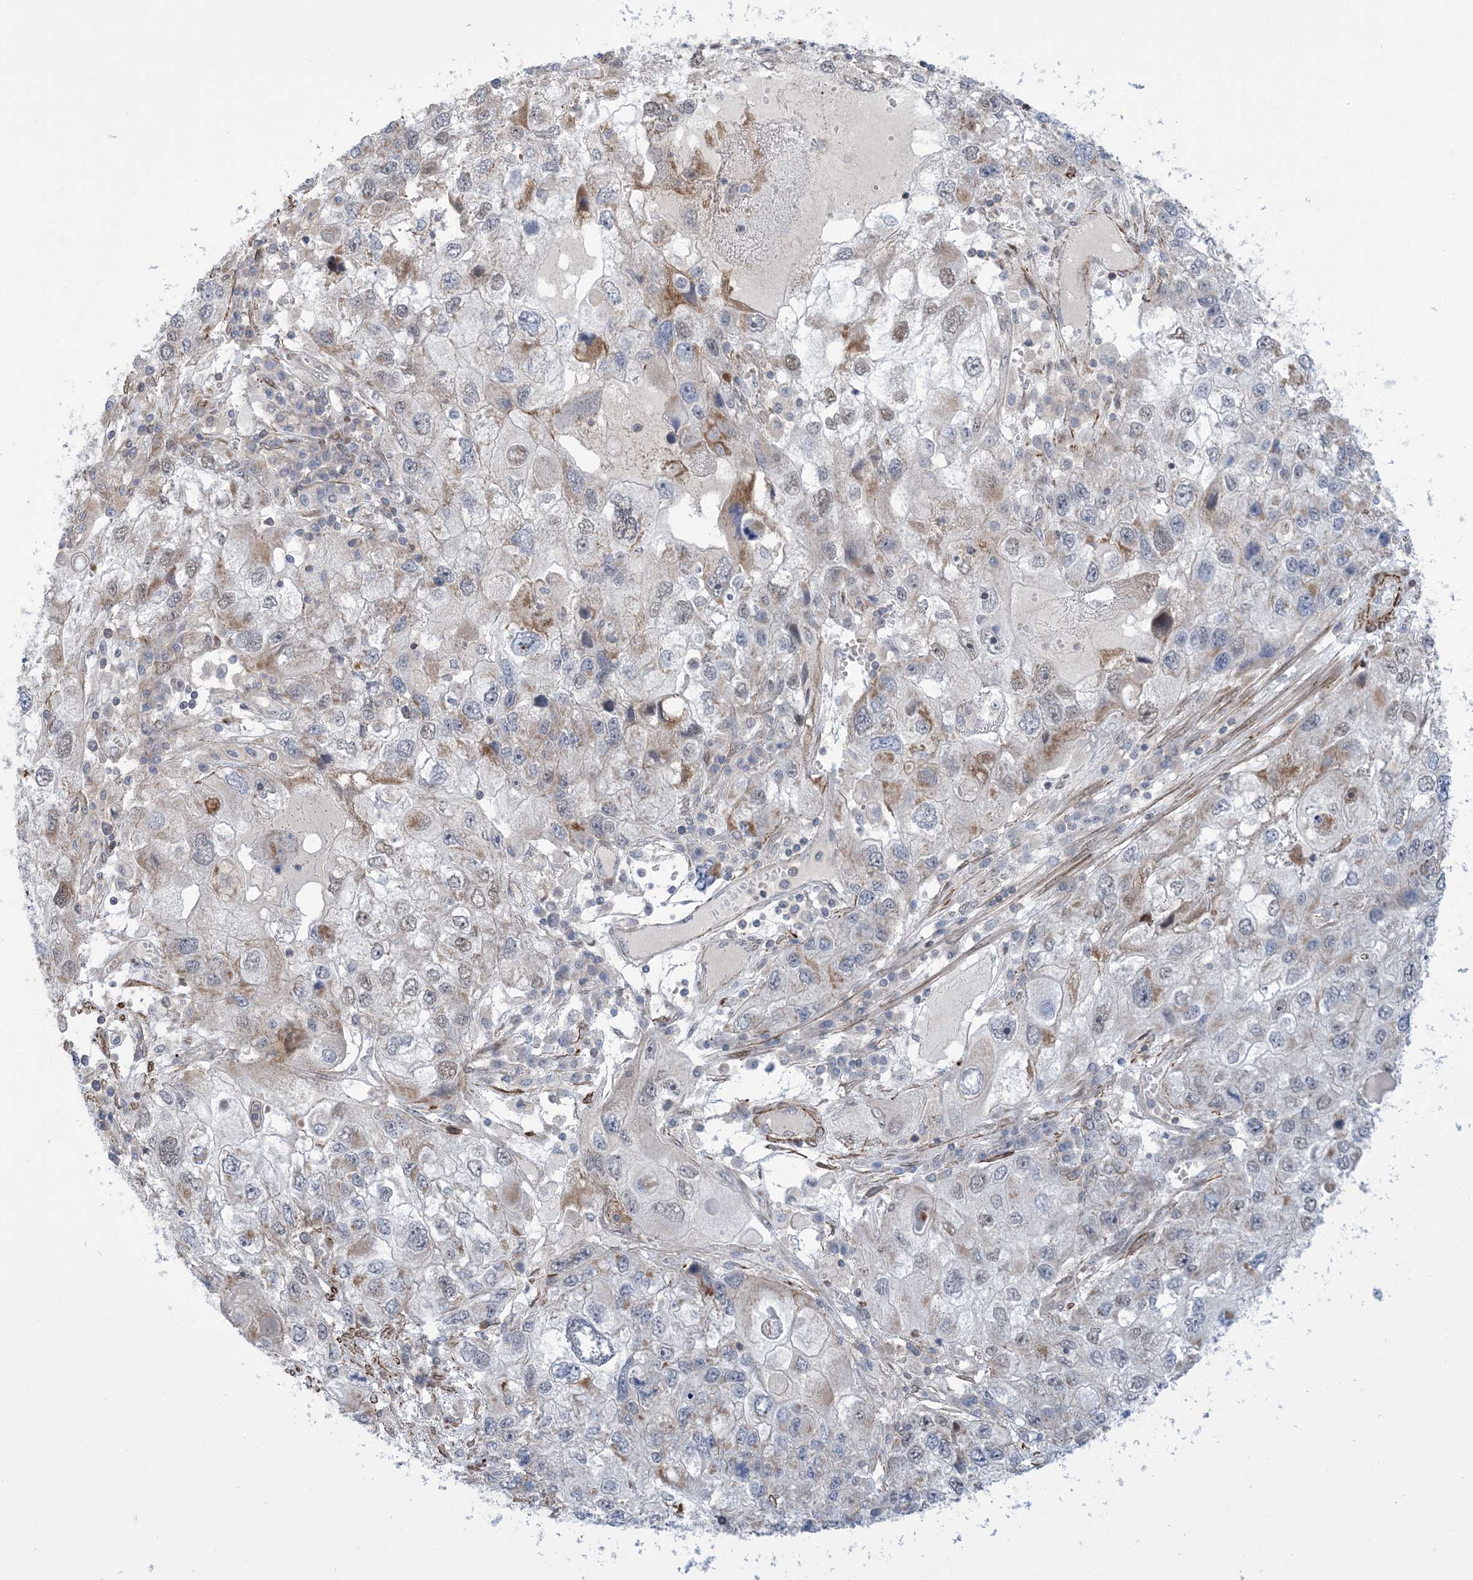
{"staining": {"intensity": "weak", "quantity": "<25%", "location": "cytoplasmic/membranous"}, "tissue": "endometrial cancer", "cell_type": "Tumor cells", "image_type": "cancer", "snomed": [{"axis": "morphology", "description": "Adenocarcinoma, NOS"}, {"axis": "topography", "description": "Endometrium"}], "caption": "Tumor cells are negative for brown protein staining in adenocarcinoma (endometrial).", "gene": "ZNF8", "patient": {"sex": "female", "age": 49}}